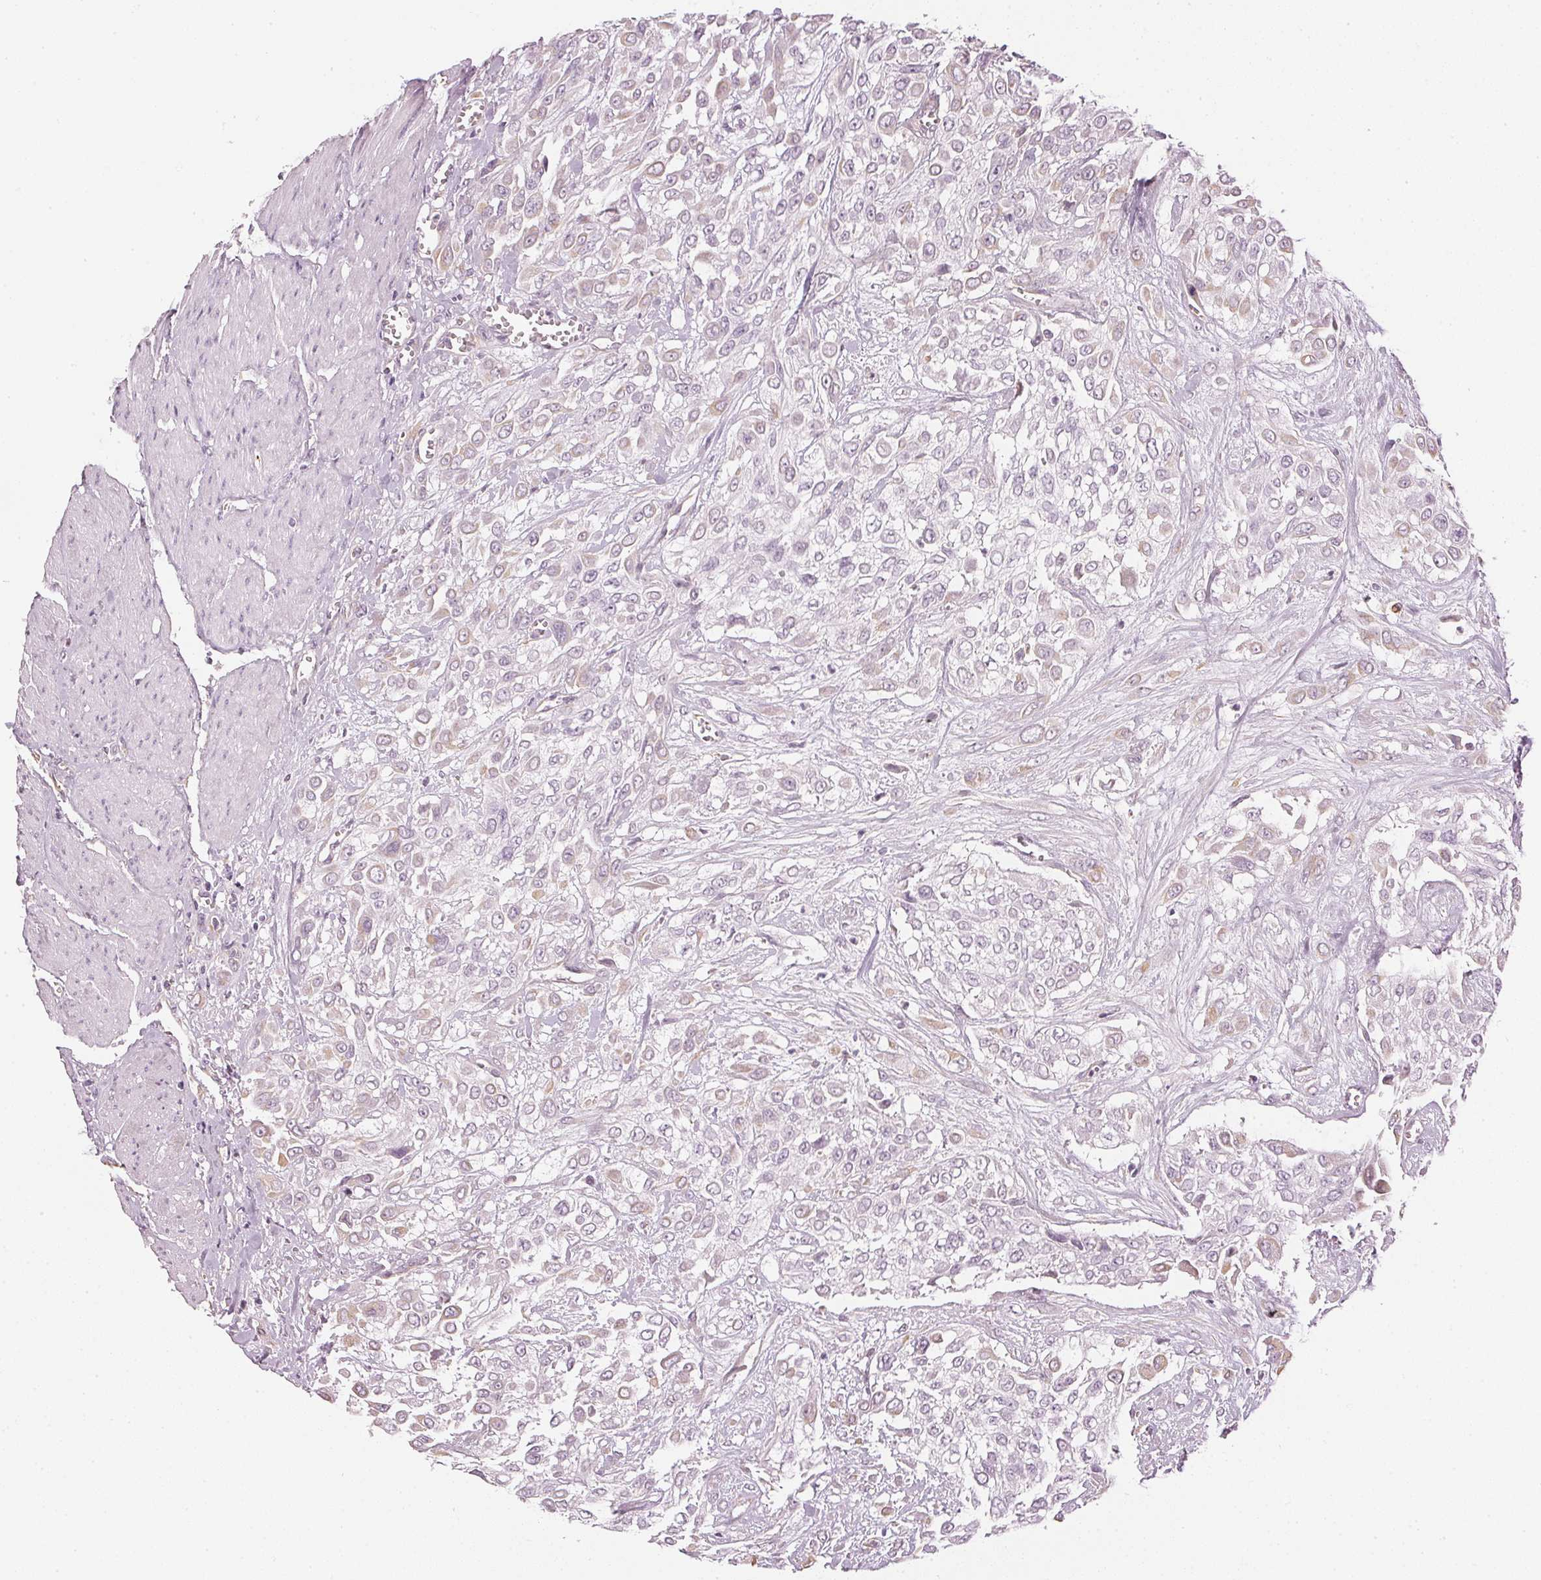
{"staining": {"intensity": "weak", "quantity": "<25%", "location": "cytoplasmic/membranous"}, "tissue": "urothelial cancer", "cell_type": "Tumor cells", "image_type": "cancer", "snomed": [{"axis": "morphology", "description": "Urothelial carcinoma, High grade"}, {"axis": "topography", "description": "Urinary bladder"}], "caption": "Immunohistochemical staining of urothelial cancer exhibits no significant expression in tumor cells.", "gene": "APLP1", "patient": {"sex": "male", "age": 57}}